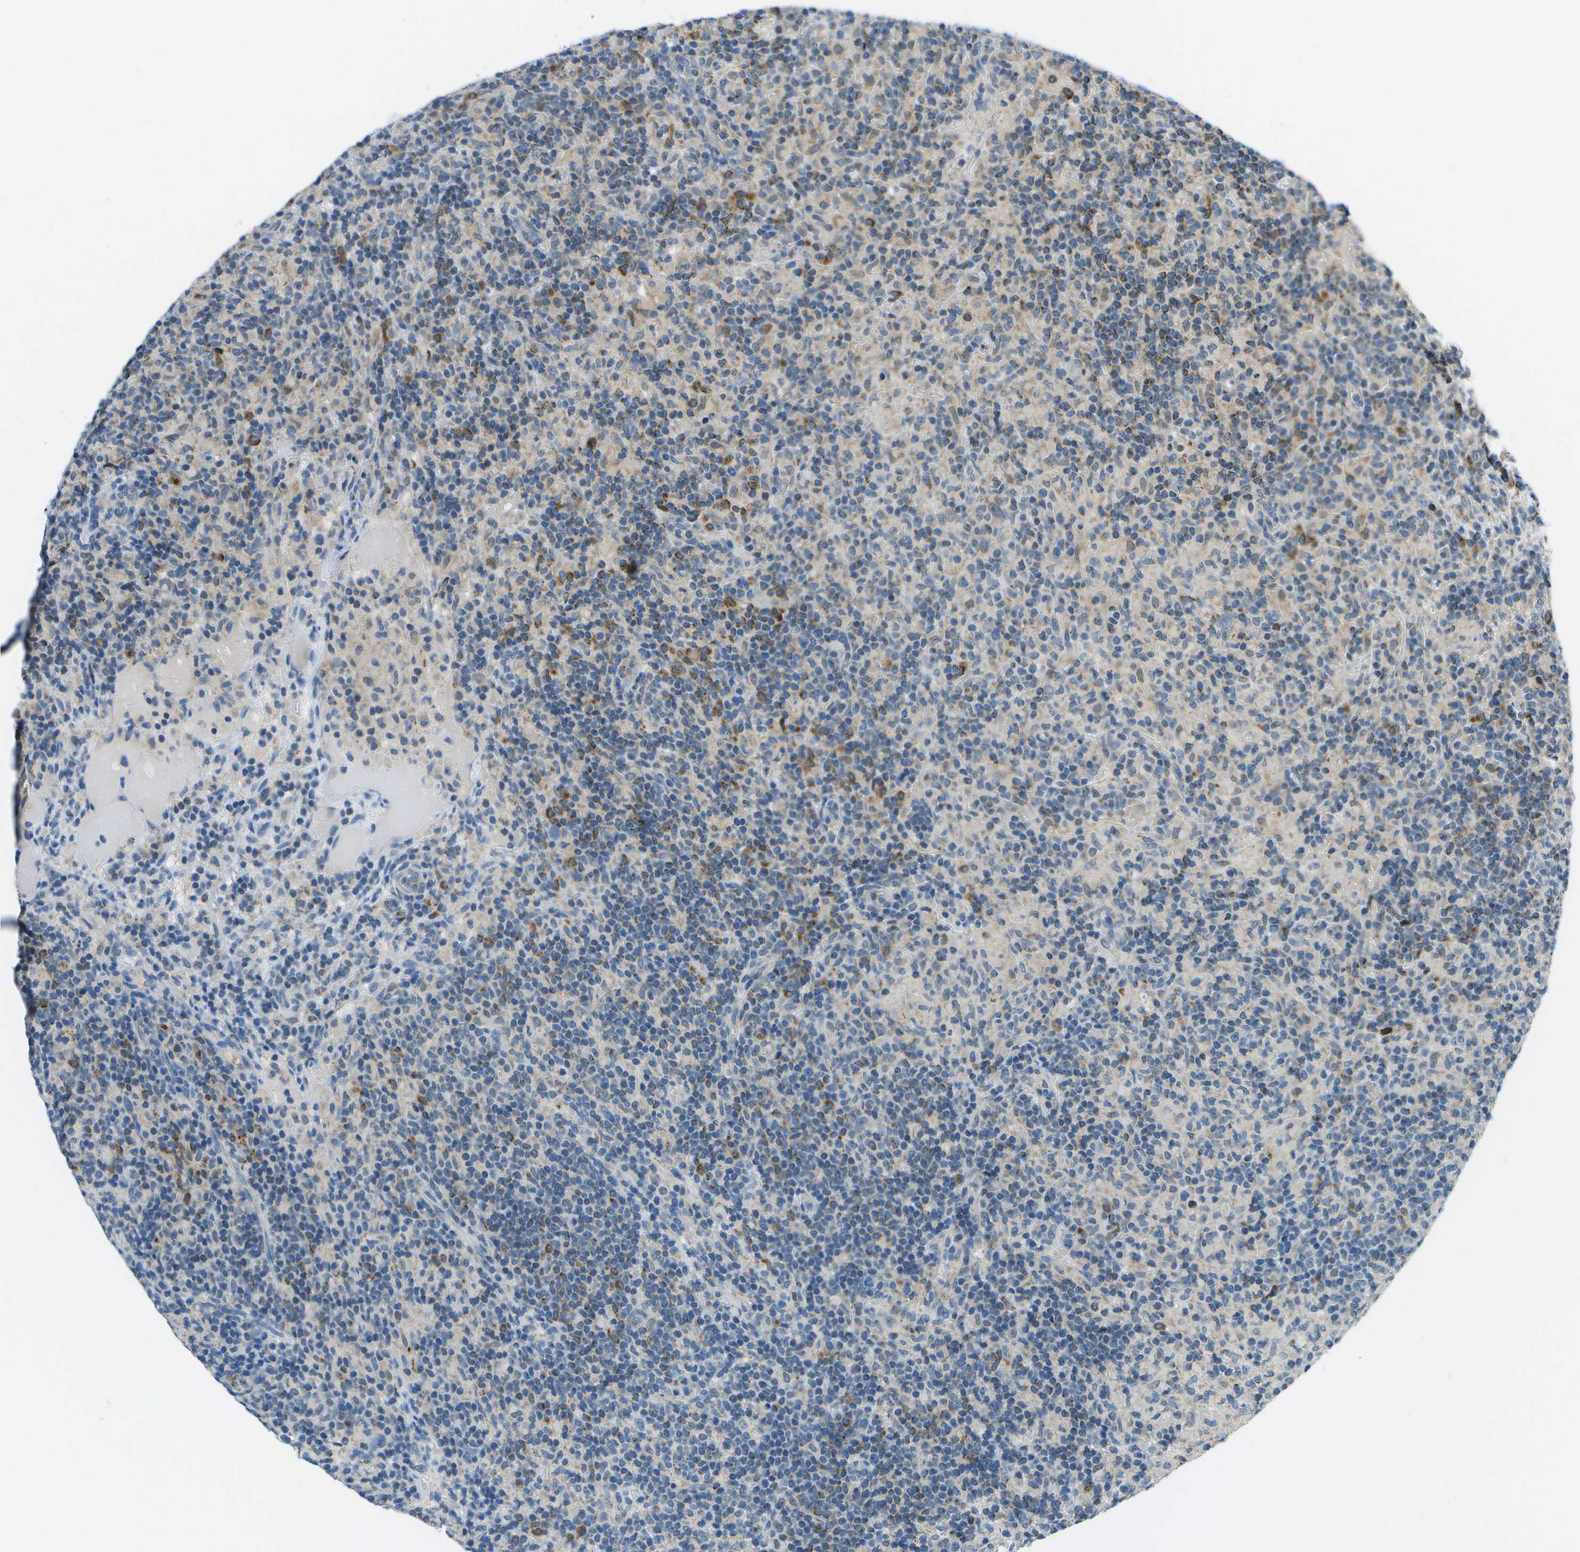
{"staining": {"intensity": "weak", "quantity": "25%-75%", "location": "cytoplasmic/membranous"}, "tissue": "lymphoma", "cell_type": "Tumor cells", "image_type": "cancer", "snomed": [{"axis": "morphology", "description": "Hodgkin's disease, NOS"}, {"axis": "topography", "description": "Lymph node"}], "caption": "Lymphoma tissue shows weak cytoplasmic/membranous expression in about 25%-75% of tumor cells, visualized by immunohistochemistry. Using DAB (brown) and hematoxylin (blue) stains, captured at high magnification using brightfield microscopy.", "gene": "PTGIS", "patient": {"sex": "male", "age": 70}}